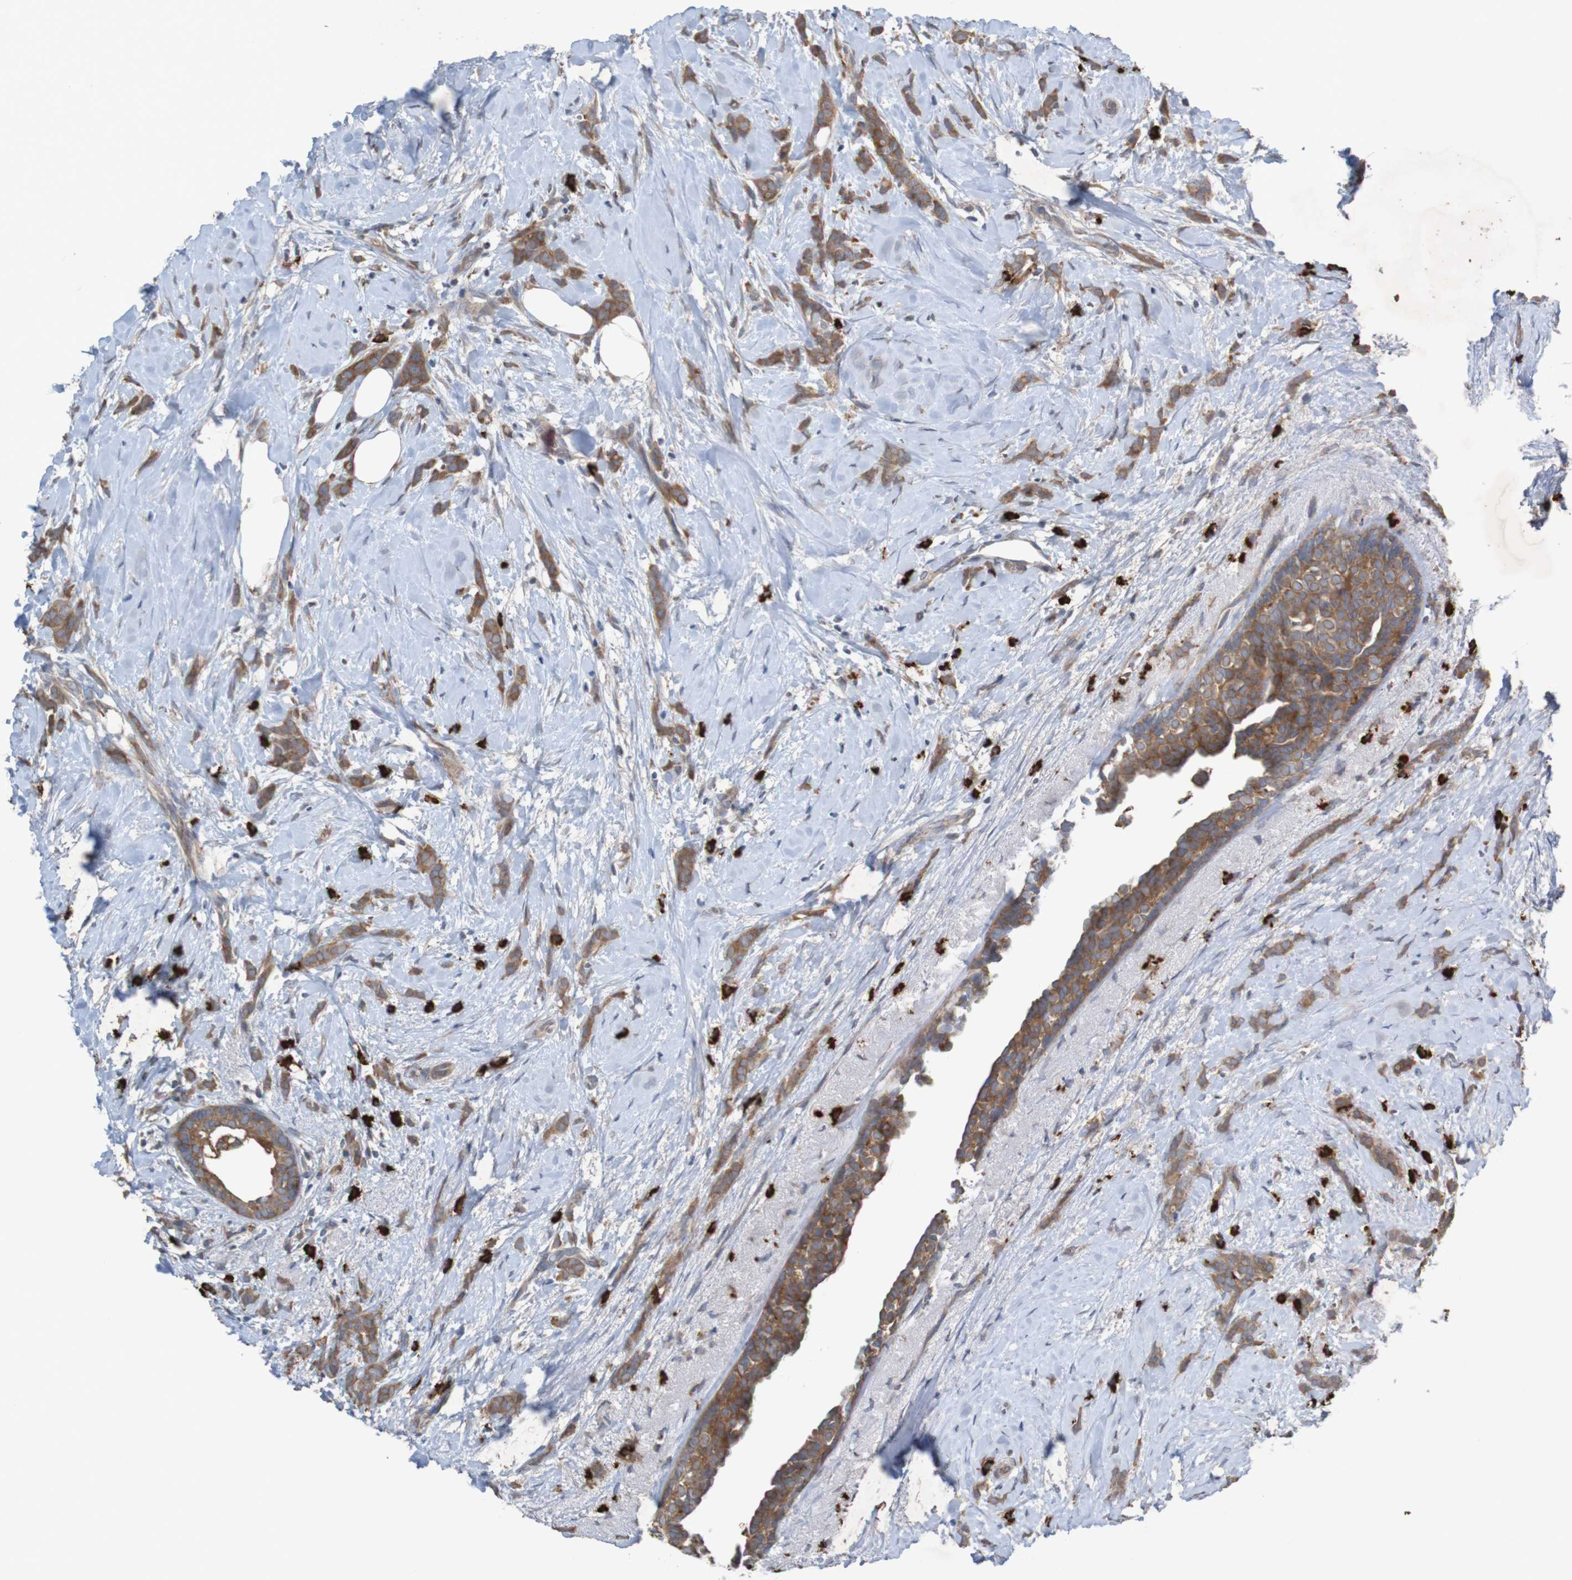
{"staining": {"intensity": "moderate", "quantity": ">75%", "location": "cytoplasmic/membranous"}, "tissue": "breast cancer", "cell_type": "Tumor cells", "image_type": "cancer", "snomed": [{"axis": "morphology", "description": "Lobular carcinoma, in situ"}, {"axis": "morphology", "description": "Lobular carcinoma"}, {"axis": "topography", "description": "Breast"}], "caption": "Protein analysis of breast lobular carcinoma in situ tissue displays moderate cytoplasmic/membranous positivity in about >75% of tumor cells.", "gene": "B3GAT2", "patient": {"sex": "female", "age": 41}}